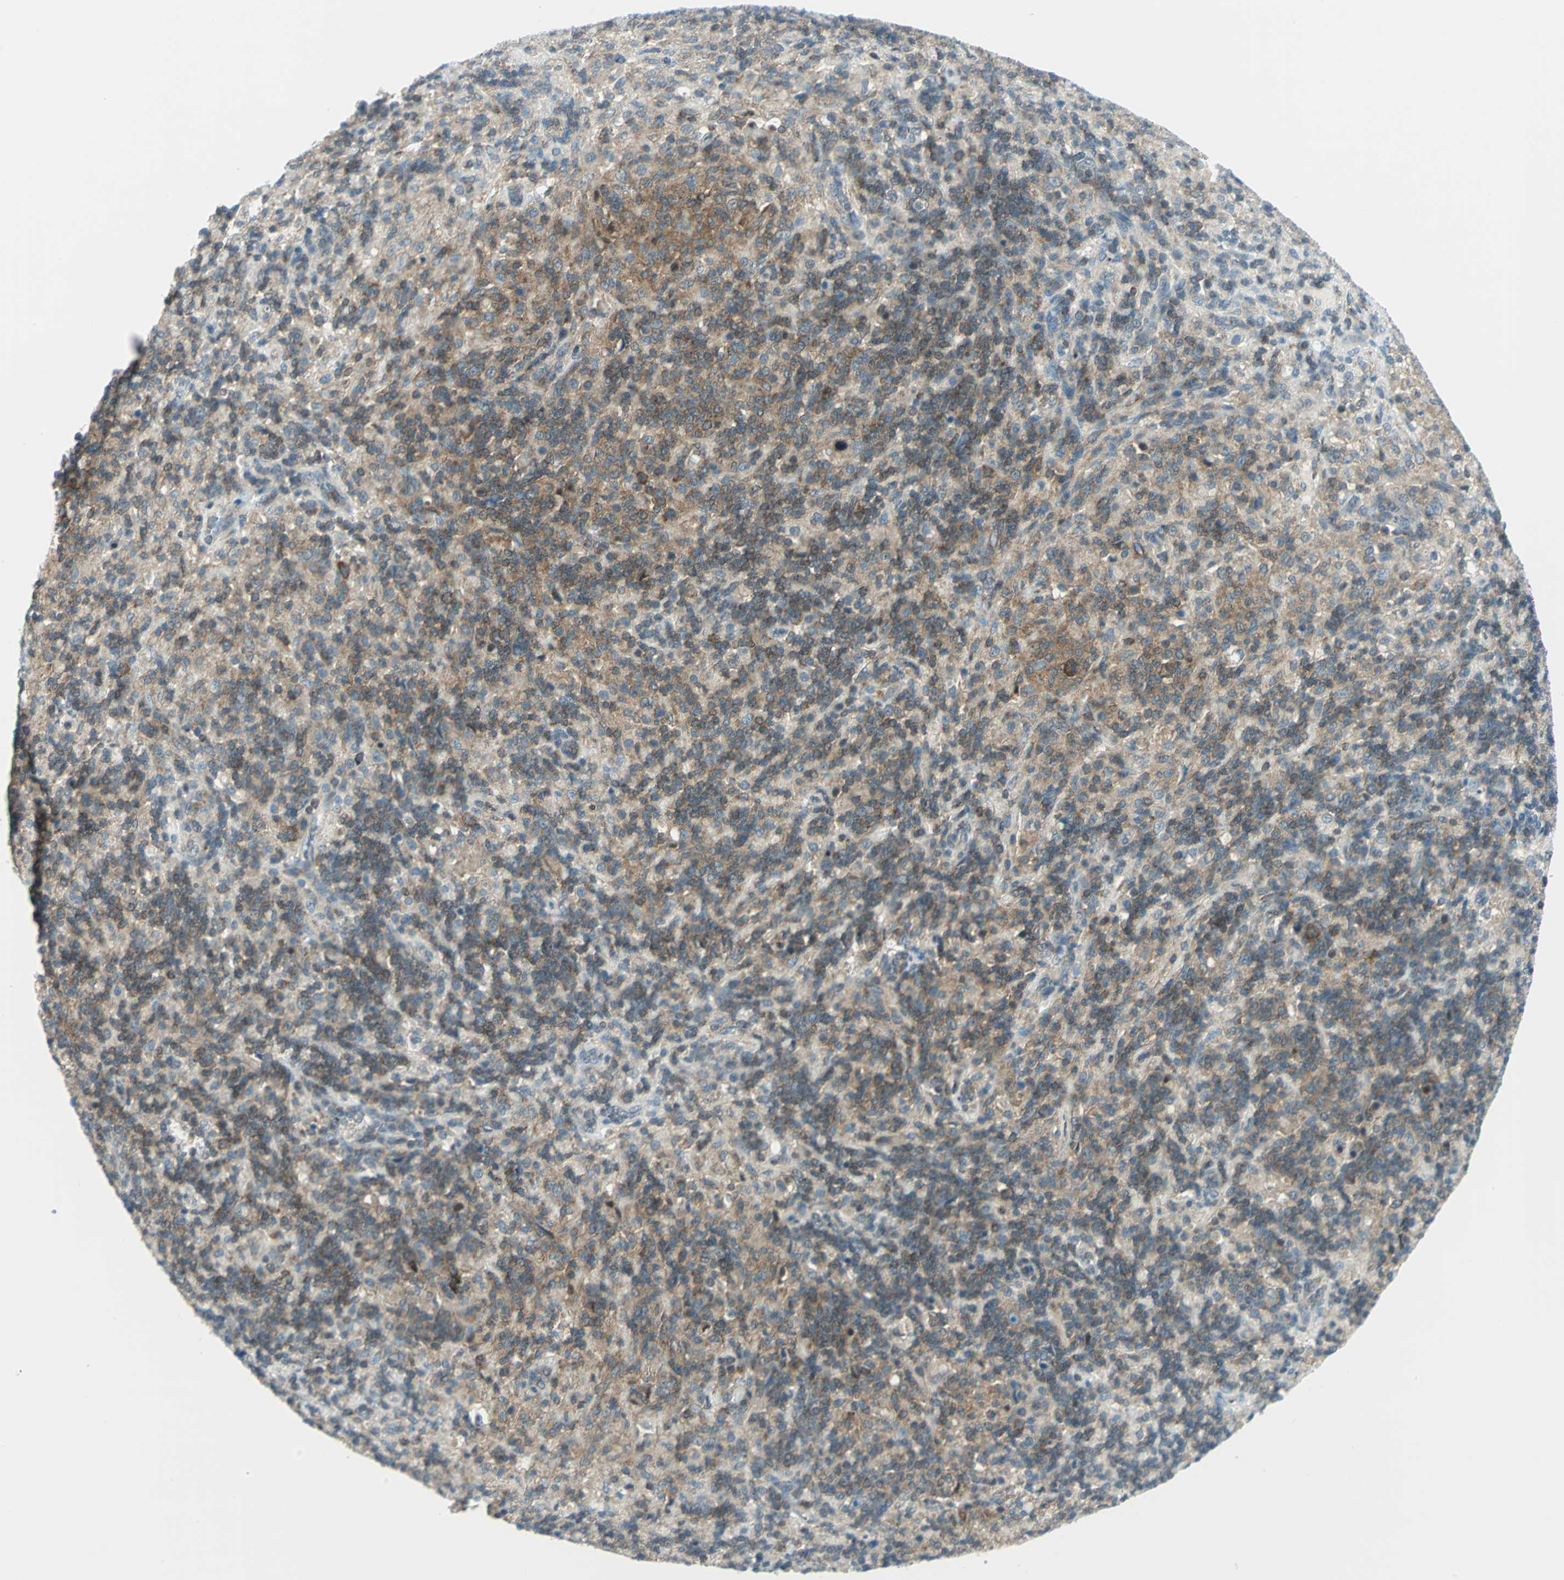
{"staining": {"intensity": "moderate", "quantity": ">75%", "location": "cytoplasmic/membranous"}, "tissue": "lymphoma", "cell_type": "Tumor cells", "image_type": "cancer", "snomed": [{"axis": "morphology", "description": "Hodgkin's disease, NOS"}, {"axis": "topography", "description": "Lymph node"}], "caption": "A brown stain highlights moderate cytoplasmic/membranous positivity of a protein in human lymphoma tumor cells. (IHC, brightfield microscopy, high magnification).", "gene": "ALDOA", "patient": {"sex": "male", "age": 70}}